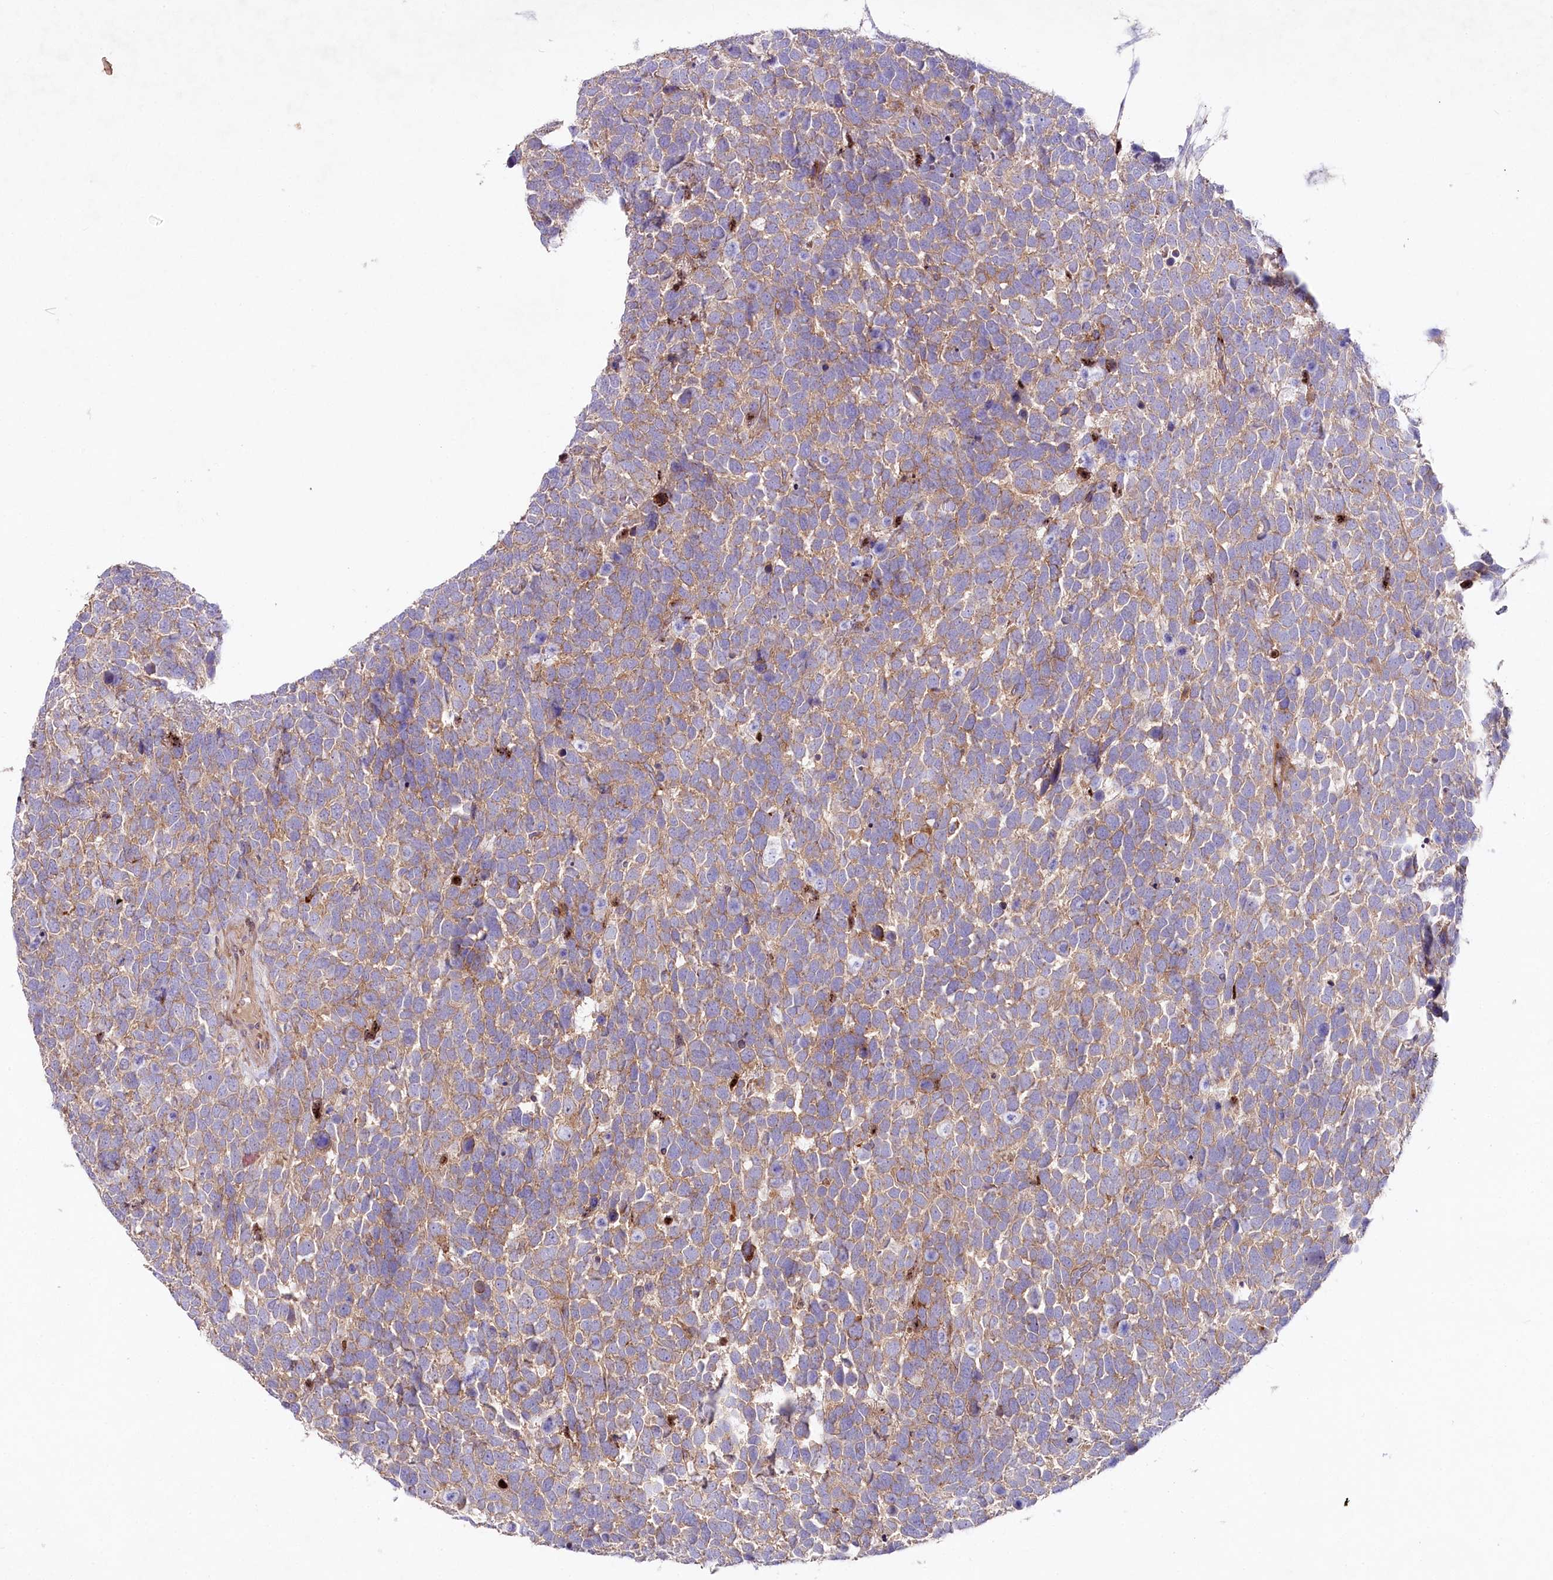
{"staining": {"intensity": "weak", "quantity": ">75%", "location": "cytoplasmic/membranous"}, "tissue": "urothelial cancer", "cell_type": "Tumor cells", "image_type": "cancer", "snomed": [{"axis": "morphology", "description": "Urothelial carcinoma, High grade"}, {"axis": "topography", "description": "Urinary bladder"}], "caption": "Weak cytoplasmic/membranous positivity is present in approximately >75% of tumor cells in urothelial cancer.", "gene": "STX6", "patient": {"sex": "female", "age": 82}}